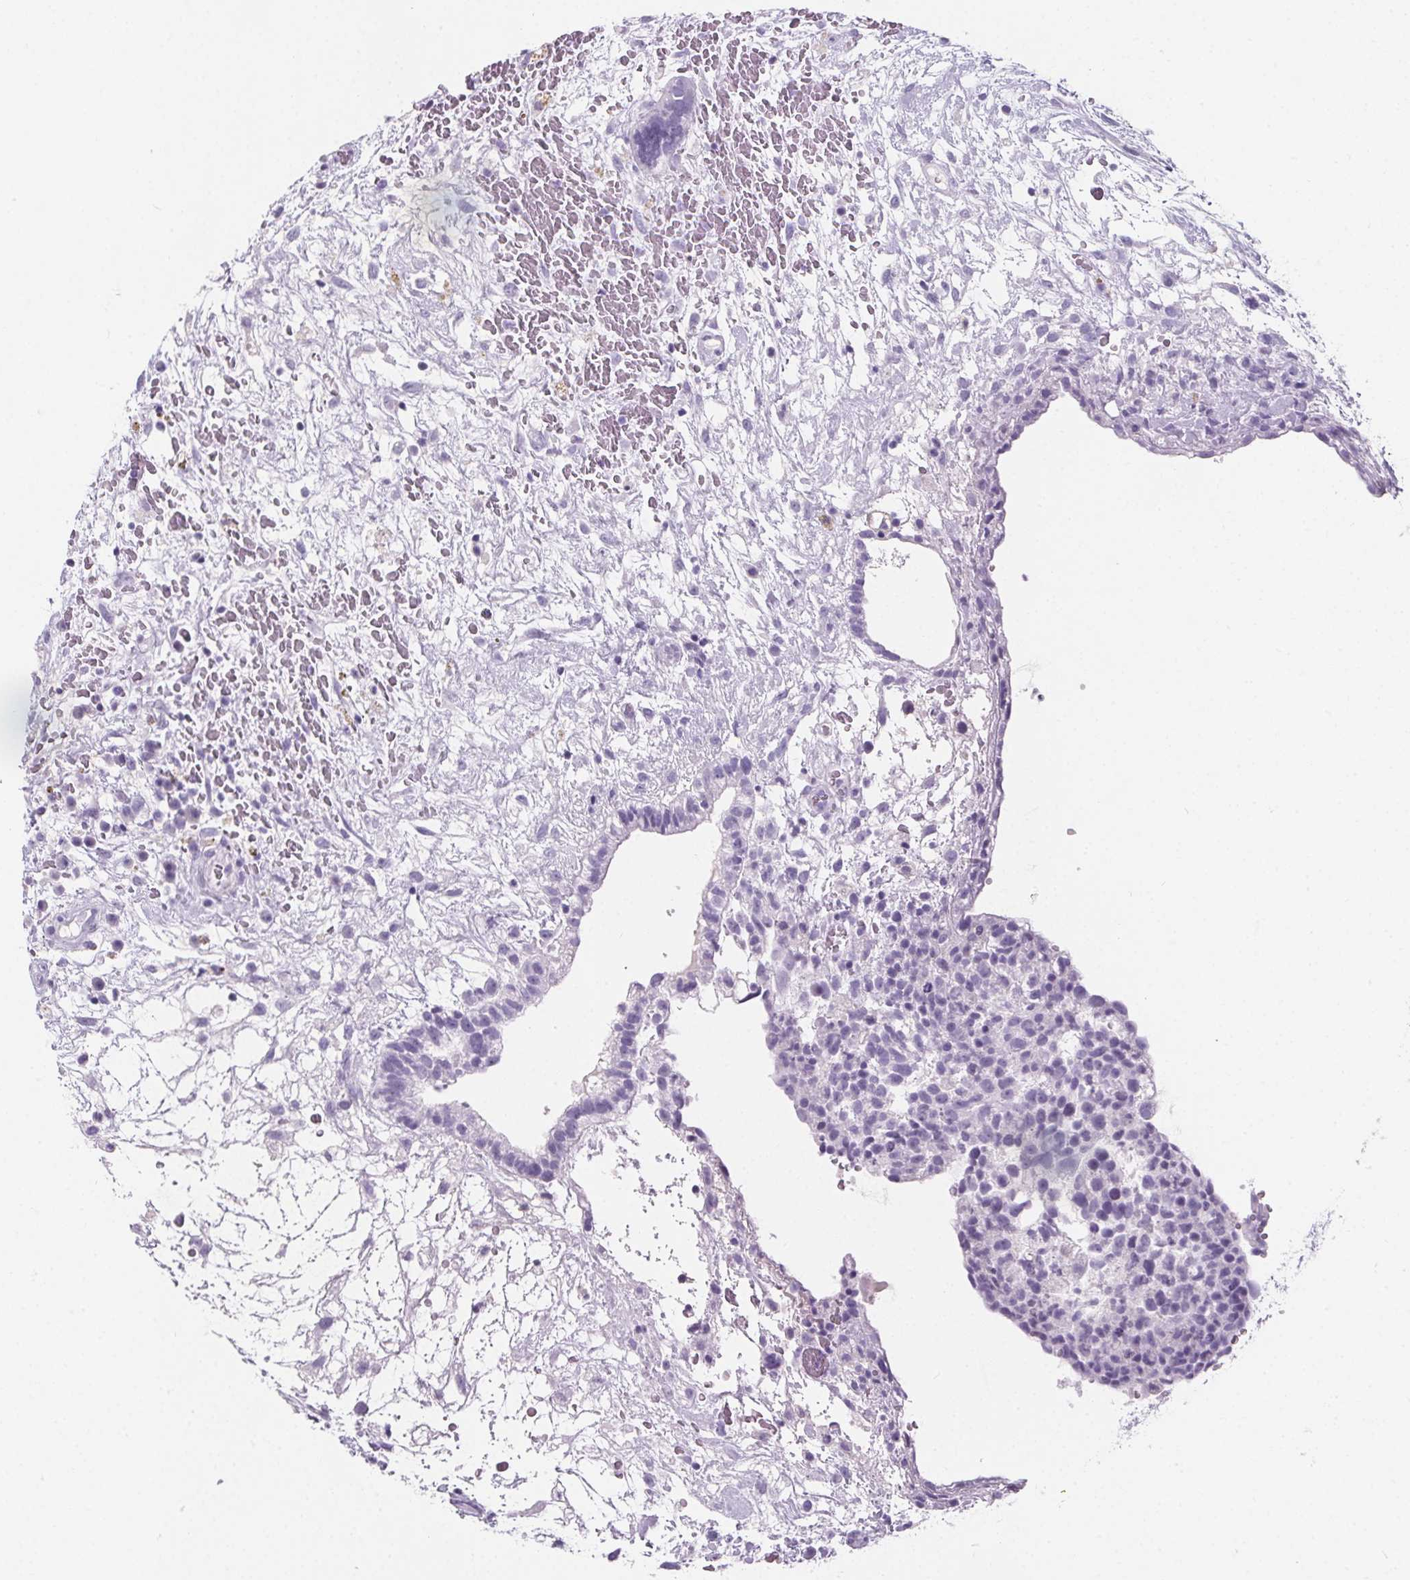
{"staining": {"intensity": "negative", "quantity": "none", "location": "none"}, "tissue": "testis cancer", "cell_type": "Tumor cells", "image_type": "cancer", "snomed": [{"axis": "morphology", "description": "Normal tissue, NOS"}, {"axis": "morphology", "description": "Carcinoma, Embryonal, NOS"}, {"axis": "topography", "description": "Testis"}], "caption": "Tumor cells show no significant positivity in embryonal carcinoma (testis).", "gene": "ADRB1", "patient": {"sex": "male", "age": 32}}